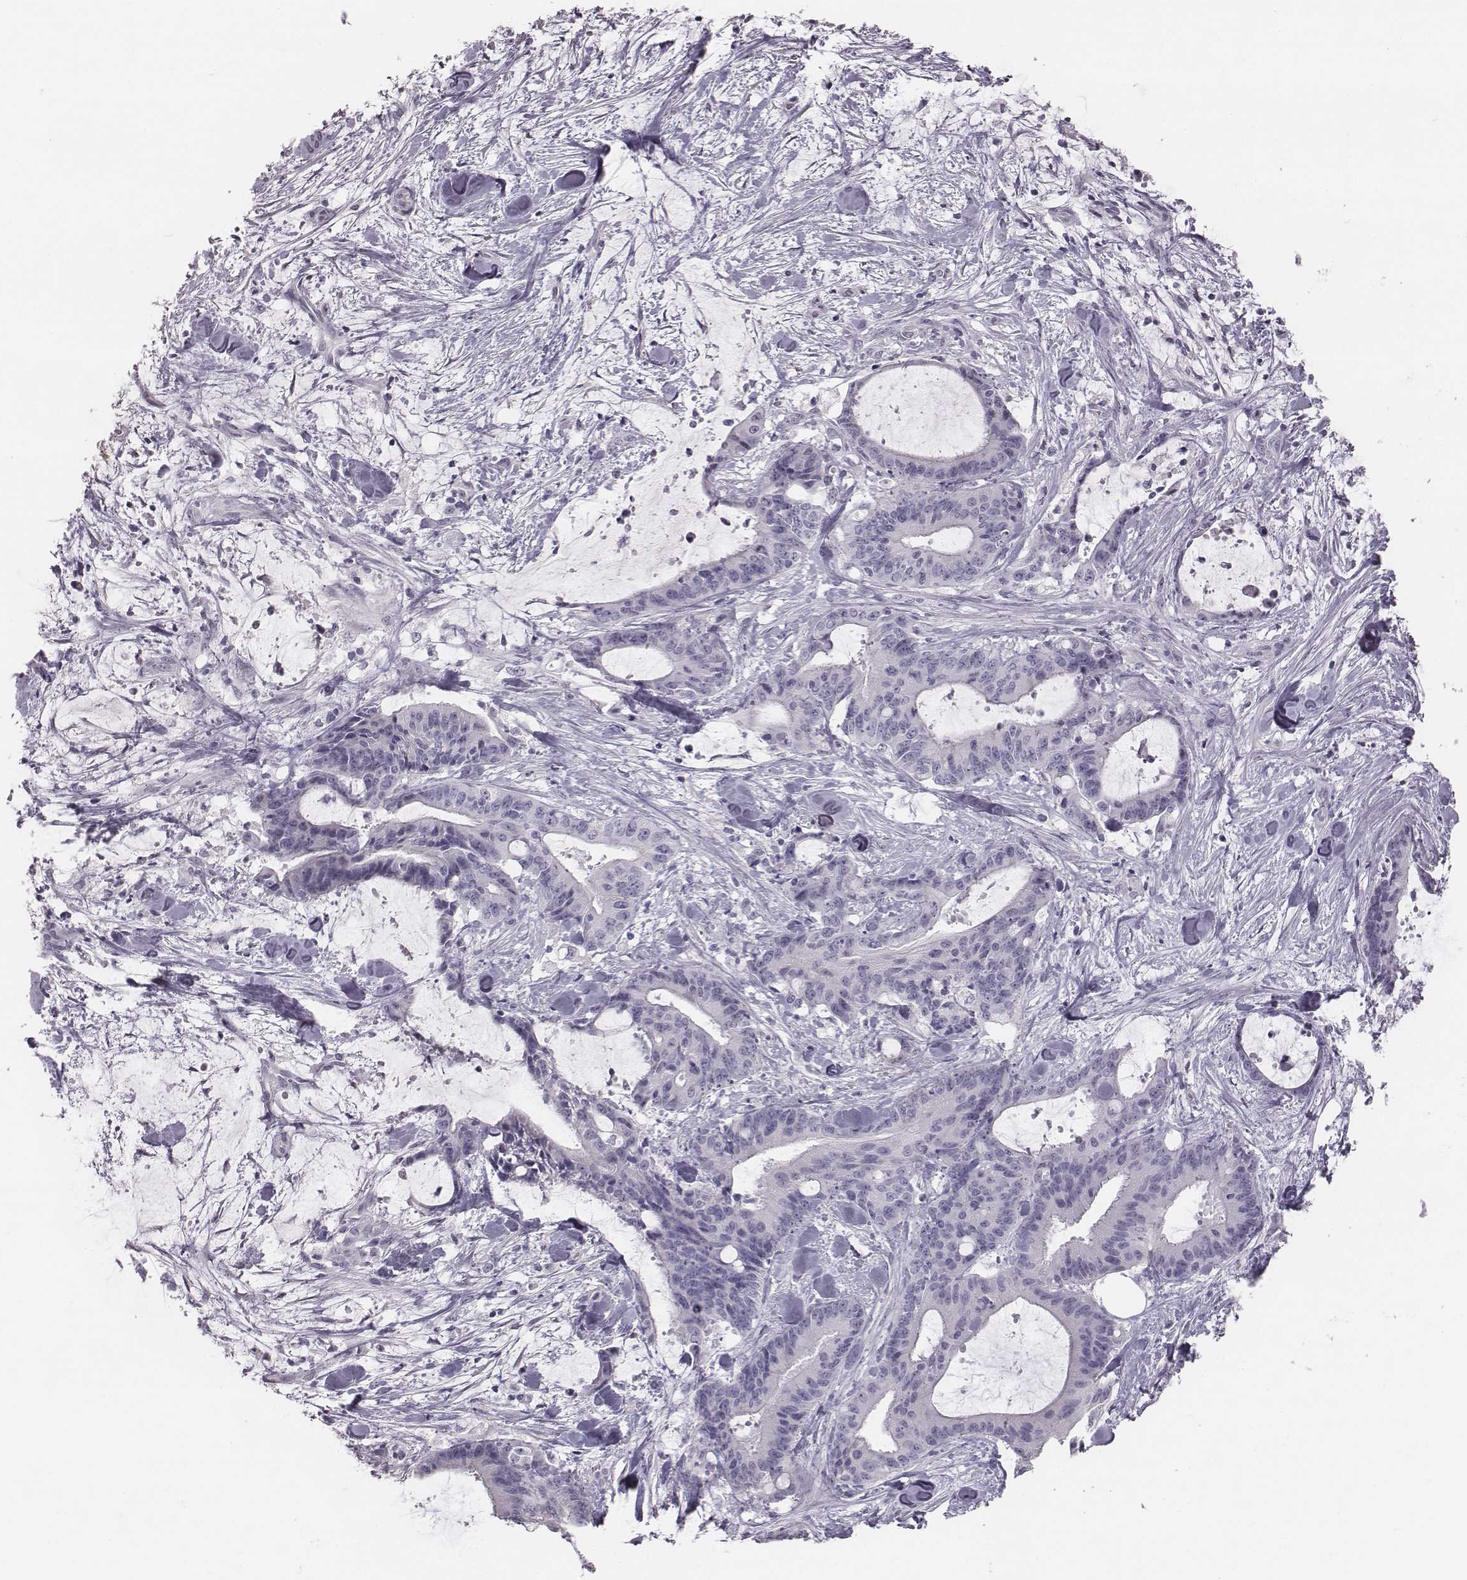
{"staining": {"intensity": "negative", "quantity": "none", "location": "none"}, "tissue": "liver cancer", "cell_type": "Tumor cells", "image_type": "cancer", "snomed": [{"axis": "morphology", "description": "Cholangiocarcinoma"}, {"axis": "topography", "description": "Liver"}], "caption": "This is an IHC micrograph of human cholangiocarcinoma (liver). There is no staining in tumor cells.", "gene": "C6orf58", "patient": {"sex": "female", "age": 73}}